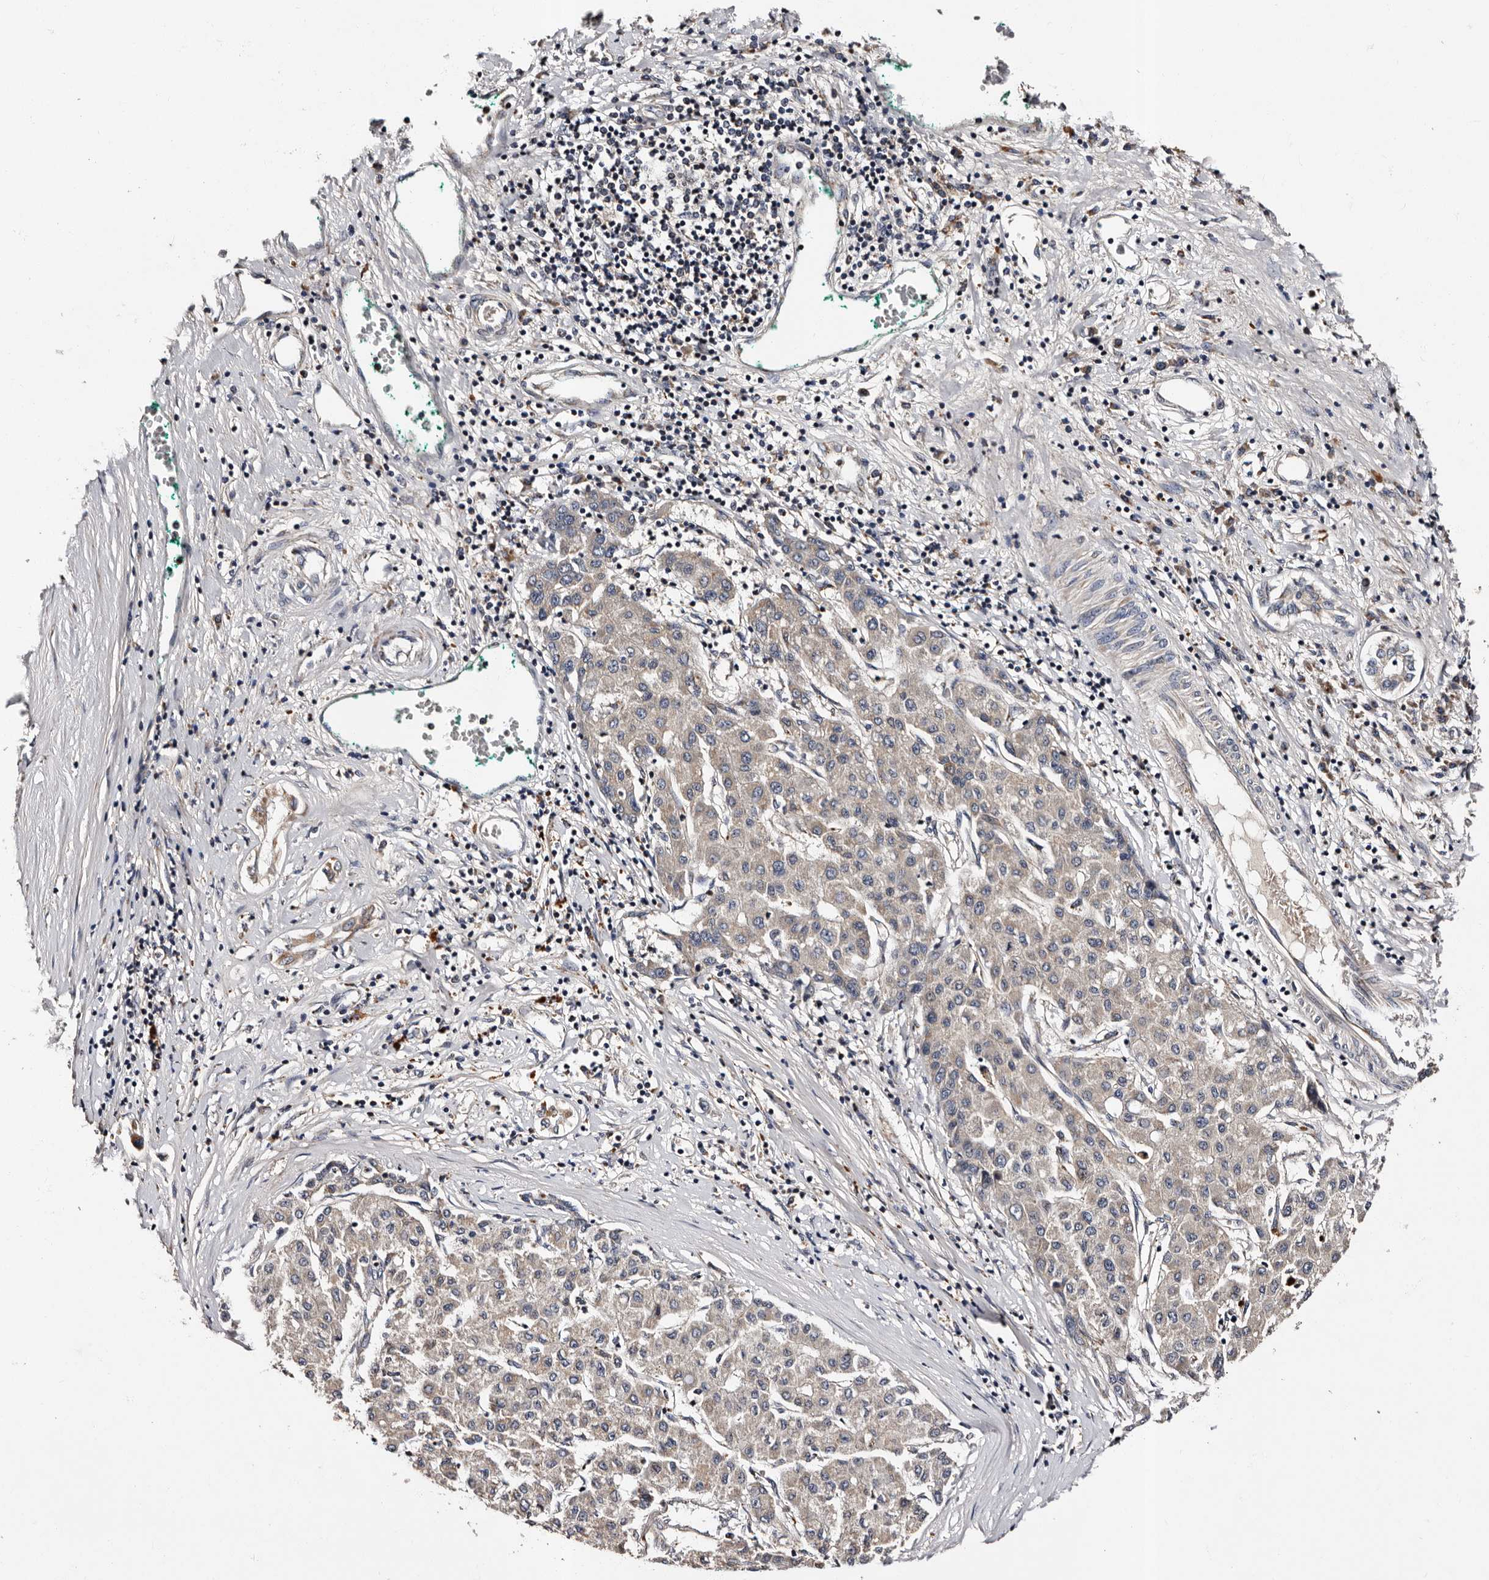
{"staining": {"intensity": "negative", "quantity": "none", "location": "none"}, "tissue": "liver cancer", "cell_type": "Tumor cells", "image_type": "cancer", "snomed": [{"axis": "morphology", "description": "Carcinoma, Hepatocellular, NOS"}, {"axis": "topography", "description": "Liver"}], "caption": "An IHC micrograph of liver hepatocellular carcinoma is shown. There is no staining in tumor cells of liver hepatocellular carcinoma. (Brightfield microscopy of DAB immunohistochemistry at high magnification).", "gene": "ADCK5", "patient": {"sex": "male", "age": 65}}